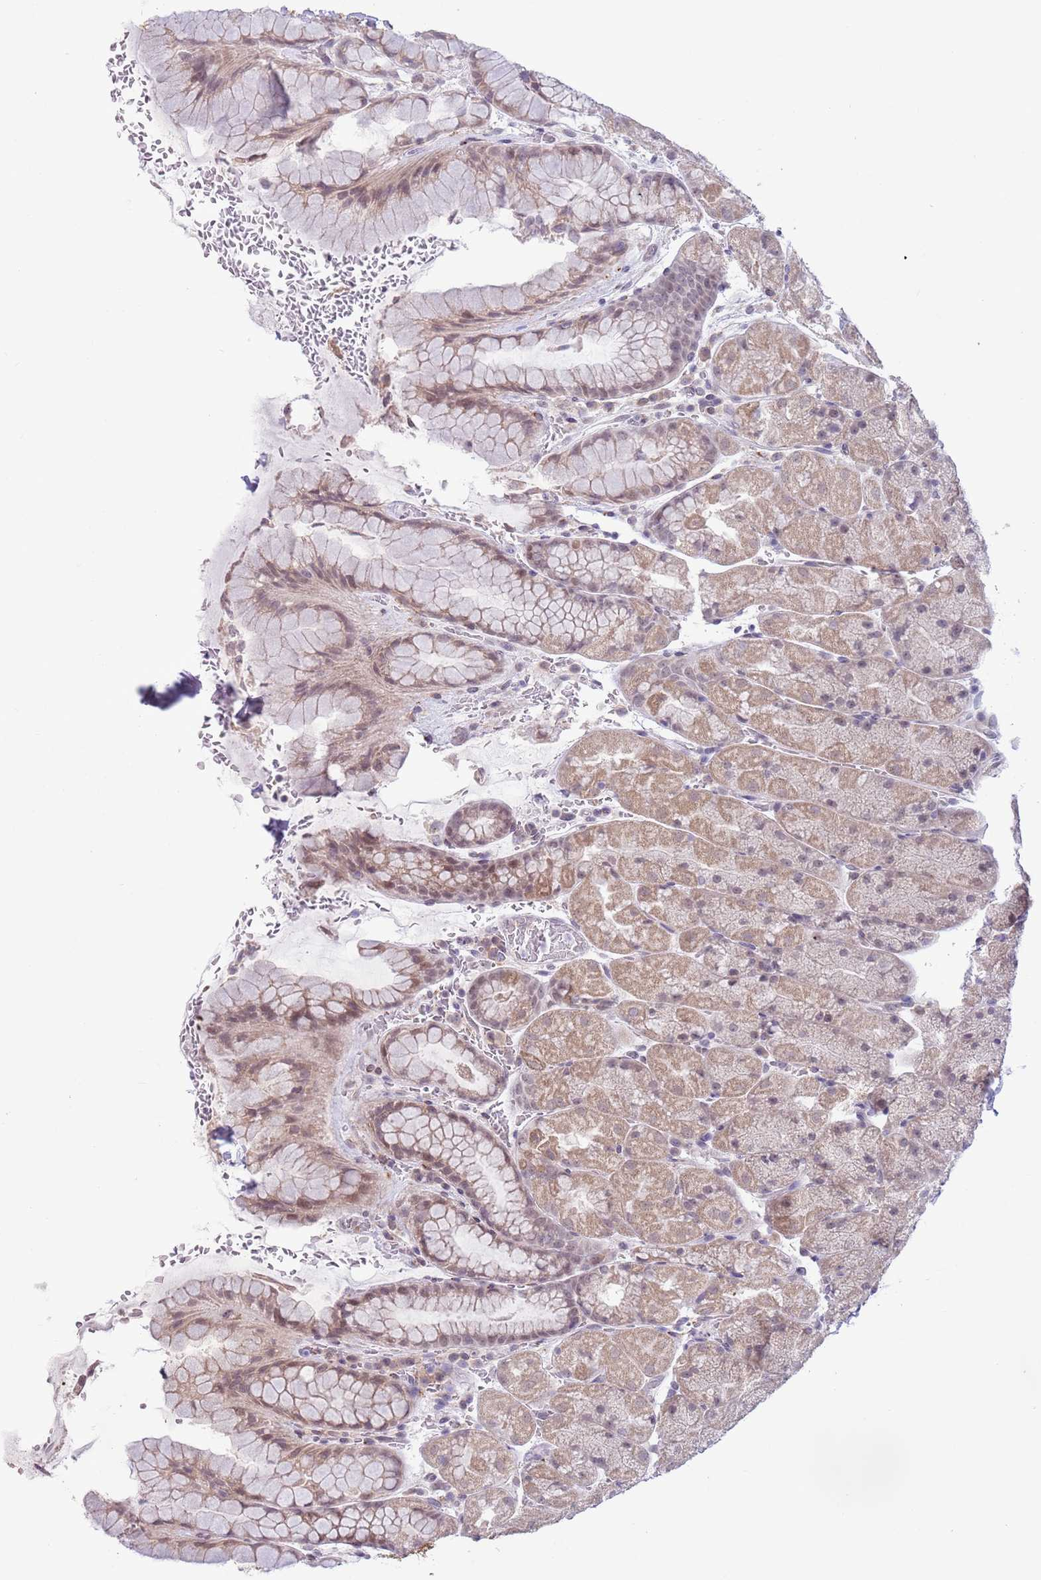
{"staining": {"intensity": "moderate", "quantity": "25%-75%", "location": "cytoplasmic/membranous,nuclear"}, "tissue": "stomach", "cell_type": "Glandular cells", "image_type": "normal", "snomed": [{"axis": "morphology", "description": "Normal tissue, NOS"}, {"axis": "topography", "description": "Stomach, upper"}, {"axis": "topography", "description": "Stomach, lower"}], "caption": "Immunohistochemistry (IHC) (DAB (3,3'-diaminobenzidine)) staining of normal stomach shows moderate cytoplasmic/membranous,nuclear protein staining in about 25%-75% of glandular cells. (DAB = brown stain, brightfield microscopy at high magnification).", "gene": "ZNF576", "patient": {"sex": "male", "age": 67}}